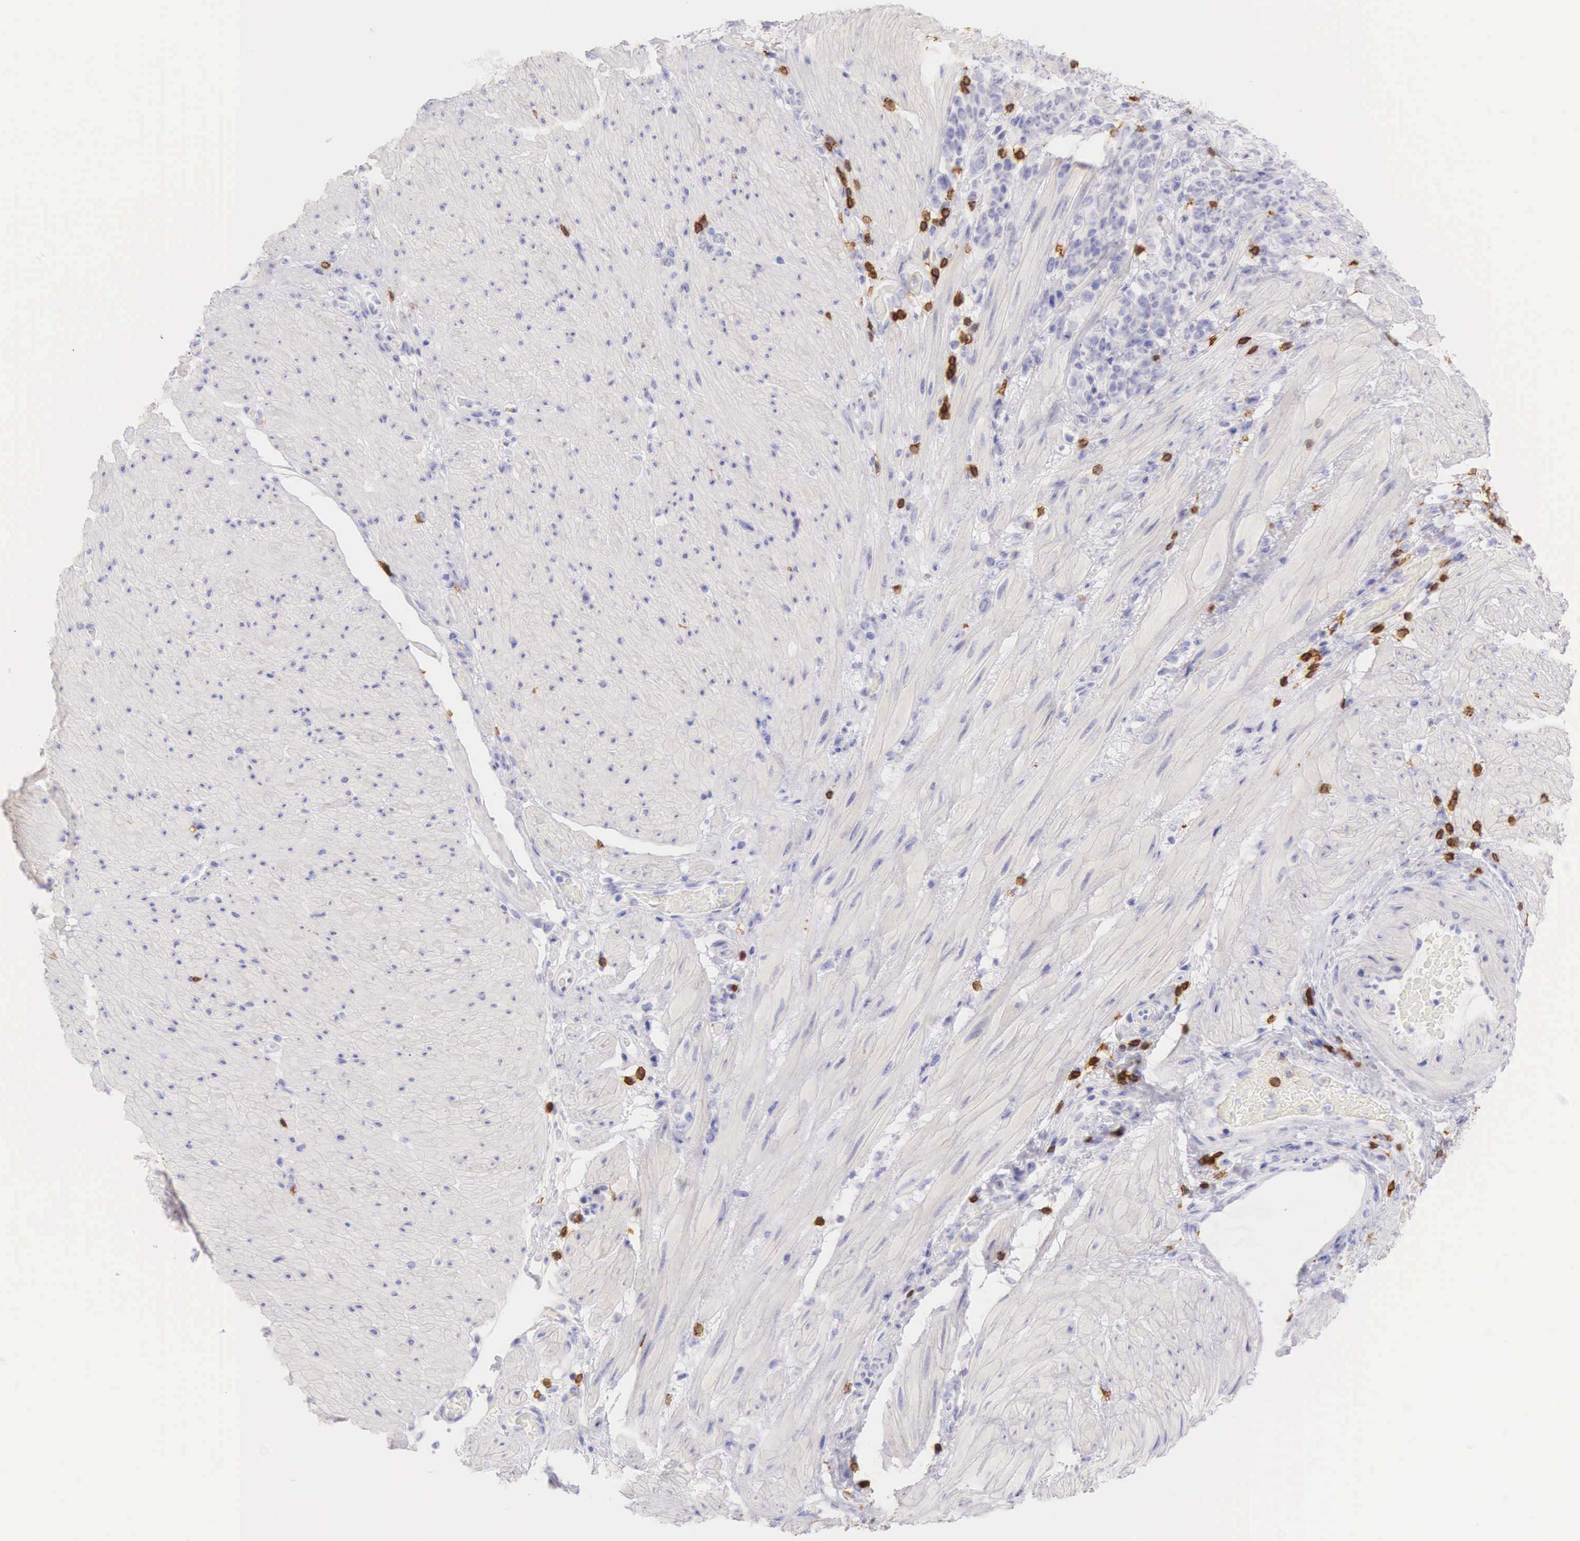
{"staining": {"intensity": "negative", "quantity": "none", "location": "none"}, "tissue": "stomach cancer", "cell_type": "Tumor cells", "image_type": "cancer", "snomed": [{"axis": "morphology", "description": "Adenocarcinoma, NOS"}, {"axis": "topography", "description": "Stomach, lower"}], "caption": "Tumor cells are negative for protein expression in human adenocarcinoma (stomach). (DAB (3,3'-diaminobenzidine) immunohistochemistry (IHC) visualized using brightfield microscopy, high magnification).", "gene": "CD3E", "patient": {"sex": "male", "age": 88}}